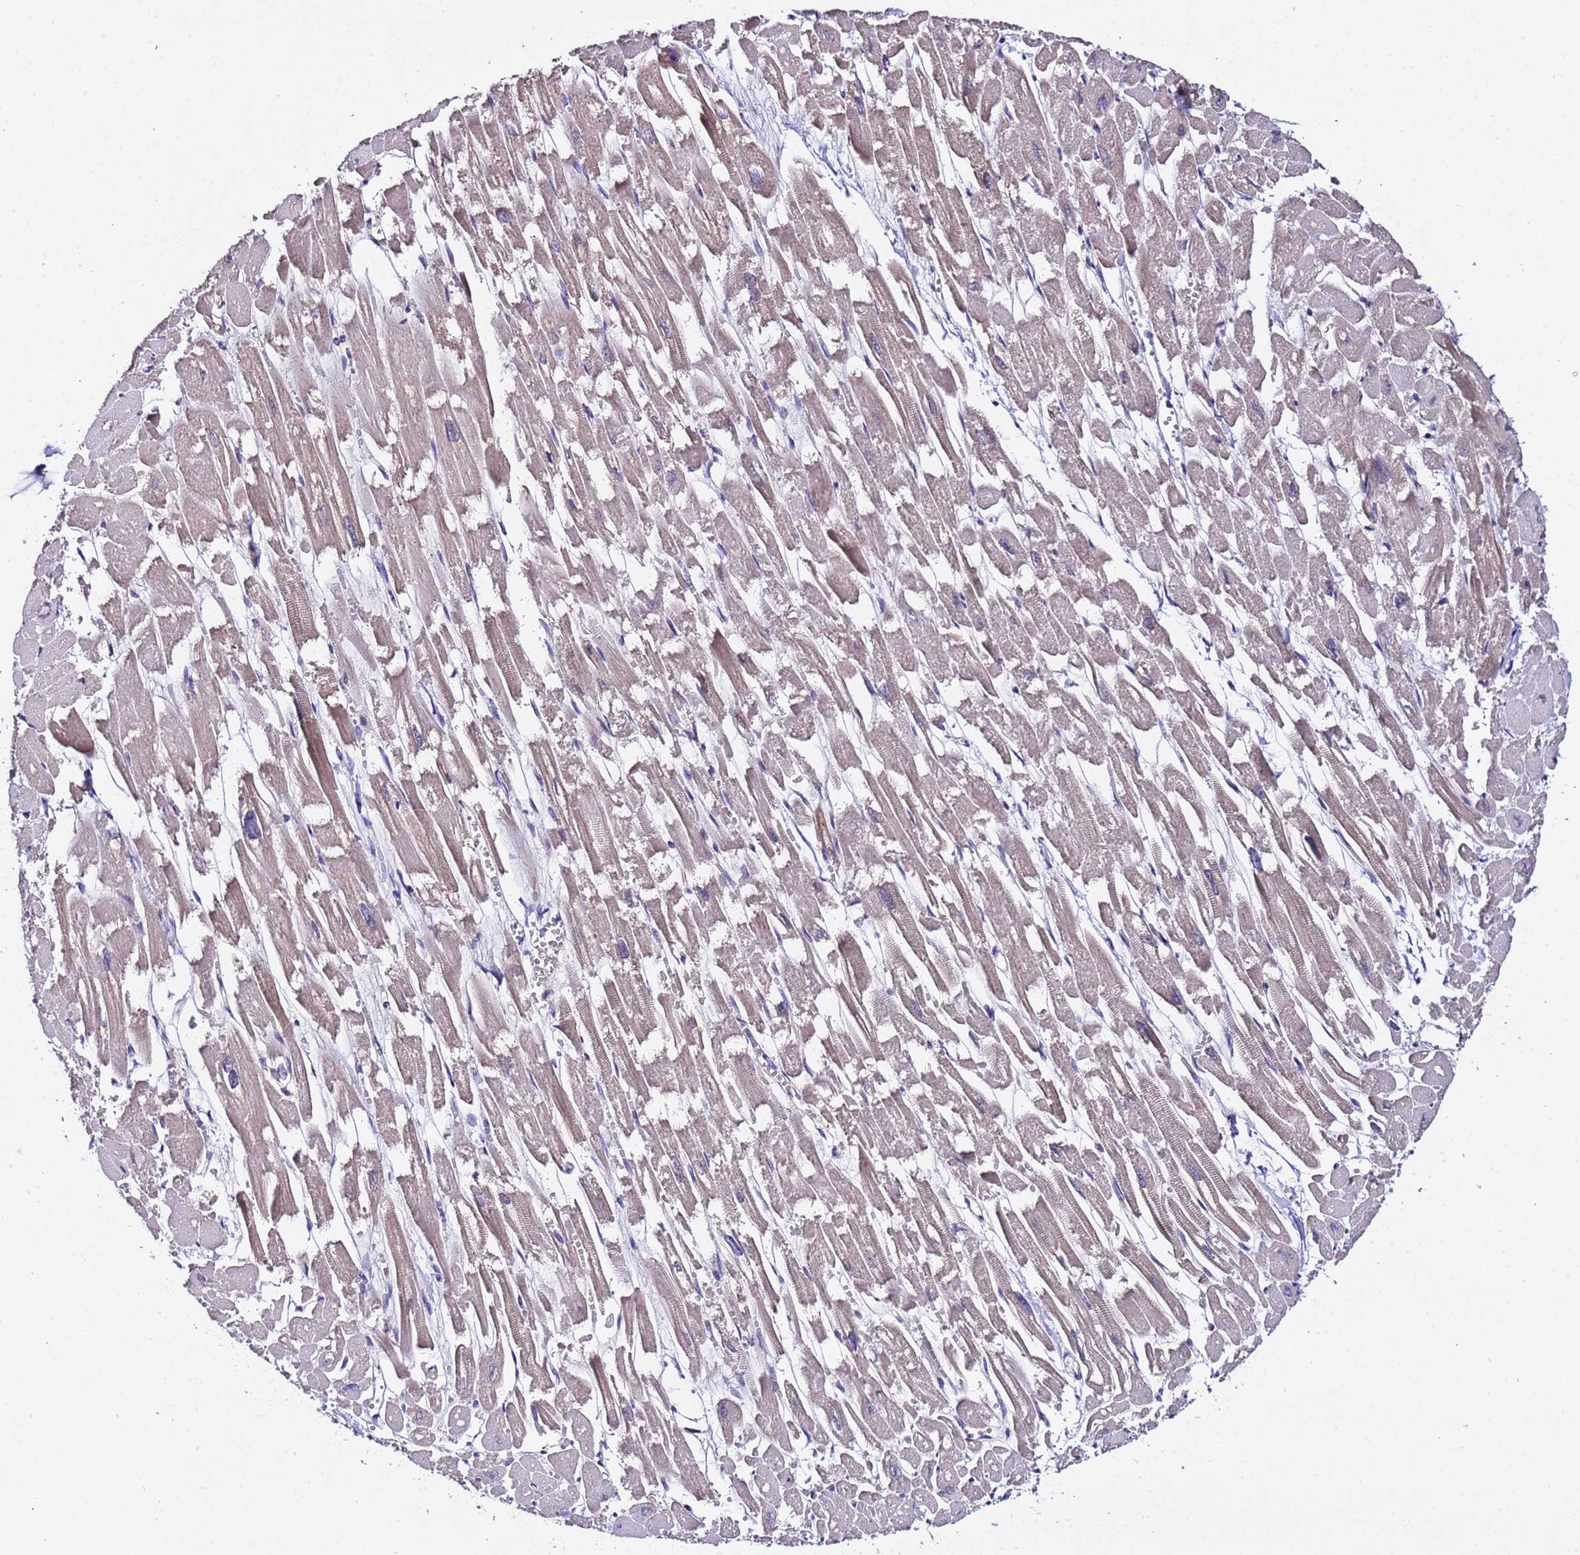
{"staining": {"intensity": "moderate", "quantity": "<25%", "location": "cytoplasmic/membranous"}, "tissue": "heart muscle", "cell_type": "Cardiomyocytes", "image_type": "normal", "snomed": [{"axis": "morphology", "description": "Normal tissue, NOS"}, {"axis": "topography", "description": "Heart"}], "caption": "DAB (3,3'-diaminobenzidine) immunohistochemical staining of unremarkable human heart muscle displays moderate cytoplasmic/membranous protein positivity in about <25% of cardiomyocytes.", "gene": "WNK4", "patient": {"sex": "male", "age": 54}}